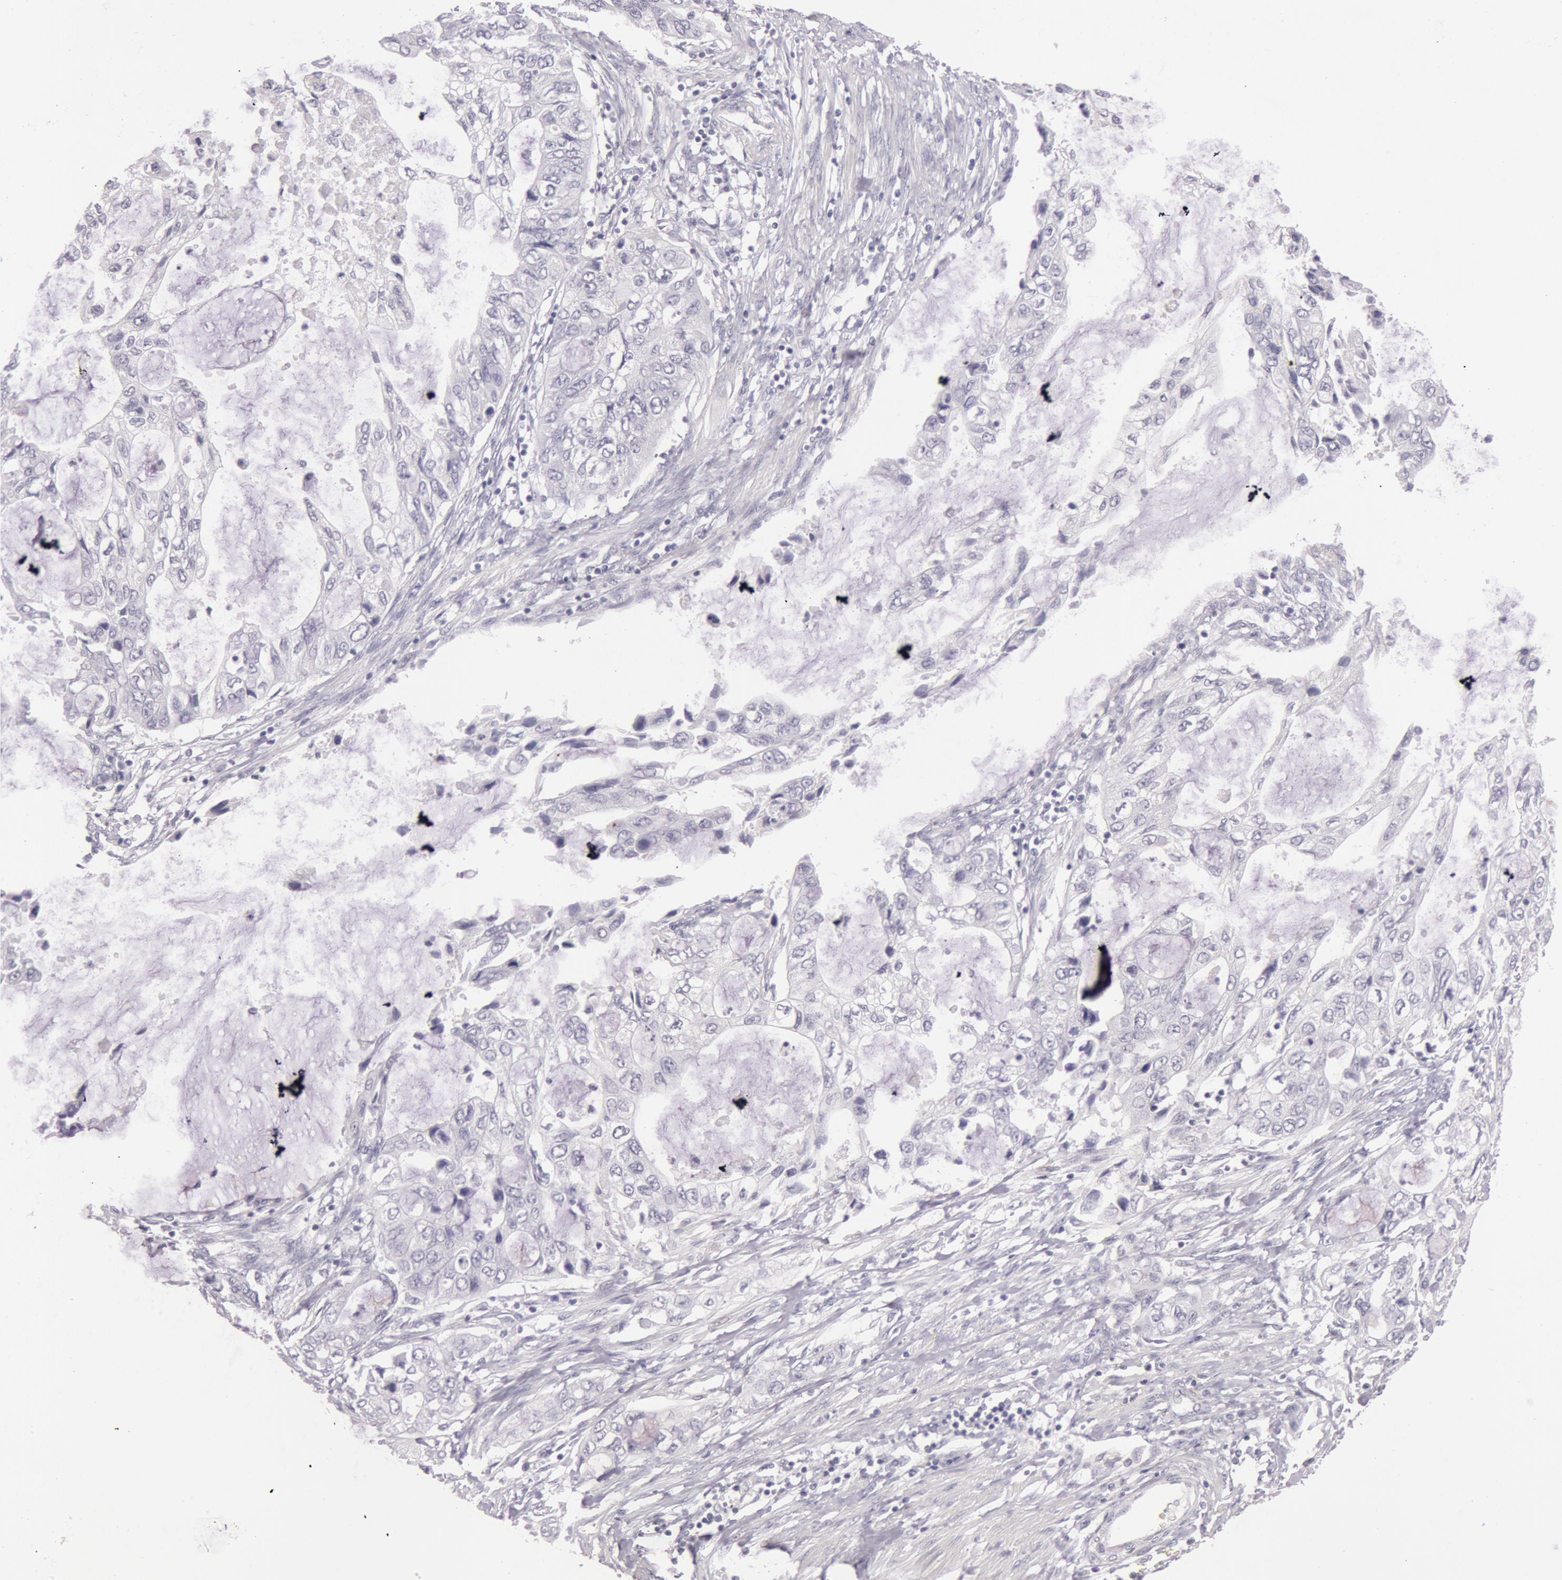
{"staining": {"intensity": "negative", "quantity": "none", "location": "none"}, "tissue": "stomach cancer", "cell_type": "Tumor cells", "image_type": "cancer", "snomed": [{"axis": "morphology", "description": "Adenocarcinoma, NOS"}, {"axis": "topography", "description": "Stomach, upper"}], "caption": "Stomach cancer was stained to show a protein in brown. There is no significant staining in tumor cells. (Immunohistochemistry (ihc), brightfield microscopy, high magnification).", "gene": "RBMY1F", "patient": {"sex": "female", "age": 52}}